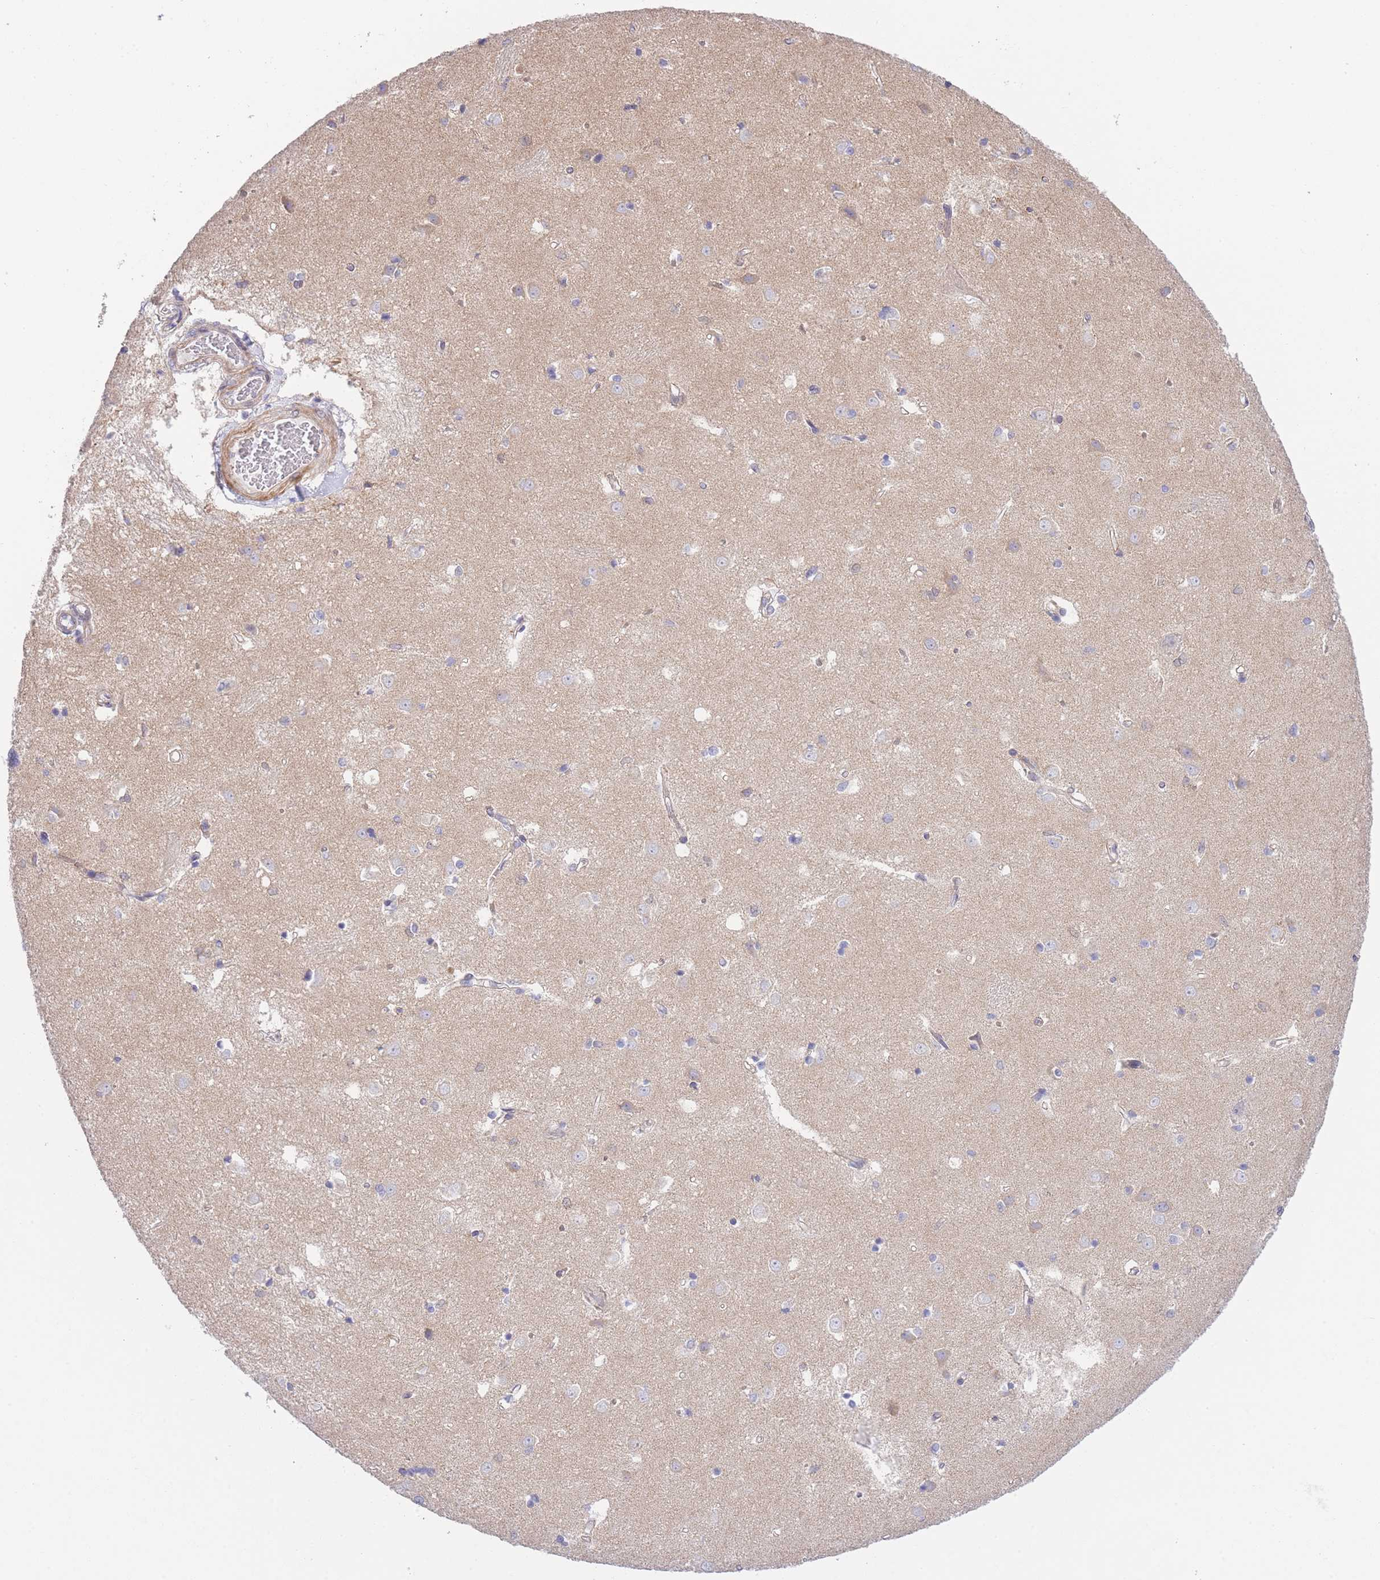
{"staining": {"intensity": "negative", "quantity": "none", "location": "none"}, "tissue": "caudate", "cell_type": "Glial cells", "image_type": "normal", "snomed": [{"axis": "morphology", "description": "Normal tissue, NOS"}, {"axis": "topography", "description": "Lateral ventricle wall"}], "caption": "Immunohistochemistry micrograph of normal caudate stained for a protein (brown), which shows no expression in glial cells. Brightfield microscopy of immunohistochemistry stained with DAB (3,3'-diaminobenzidine) (brown) and hematoxylin (blue), captured at high magnification.", "gene": "CTBP1", "patient": {"sex": "male", "age": 37}}